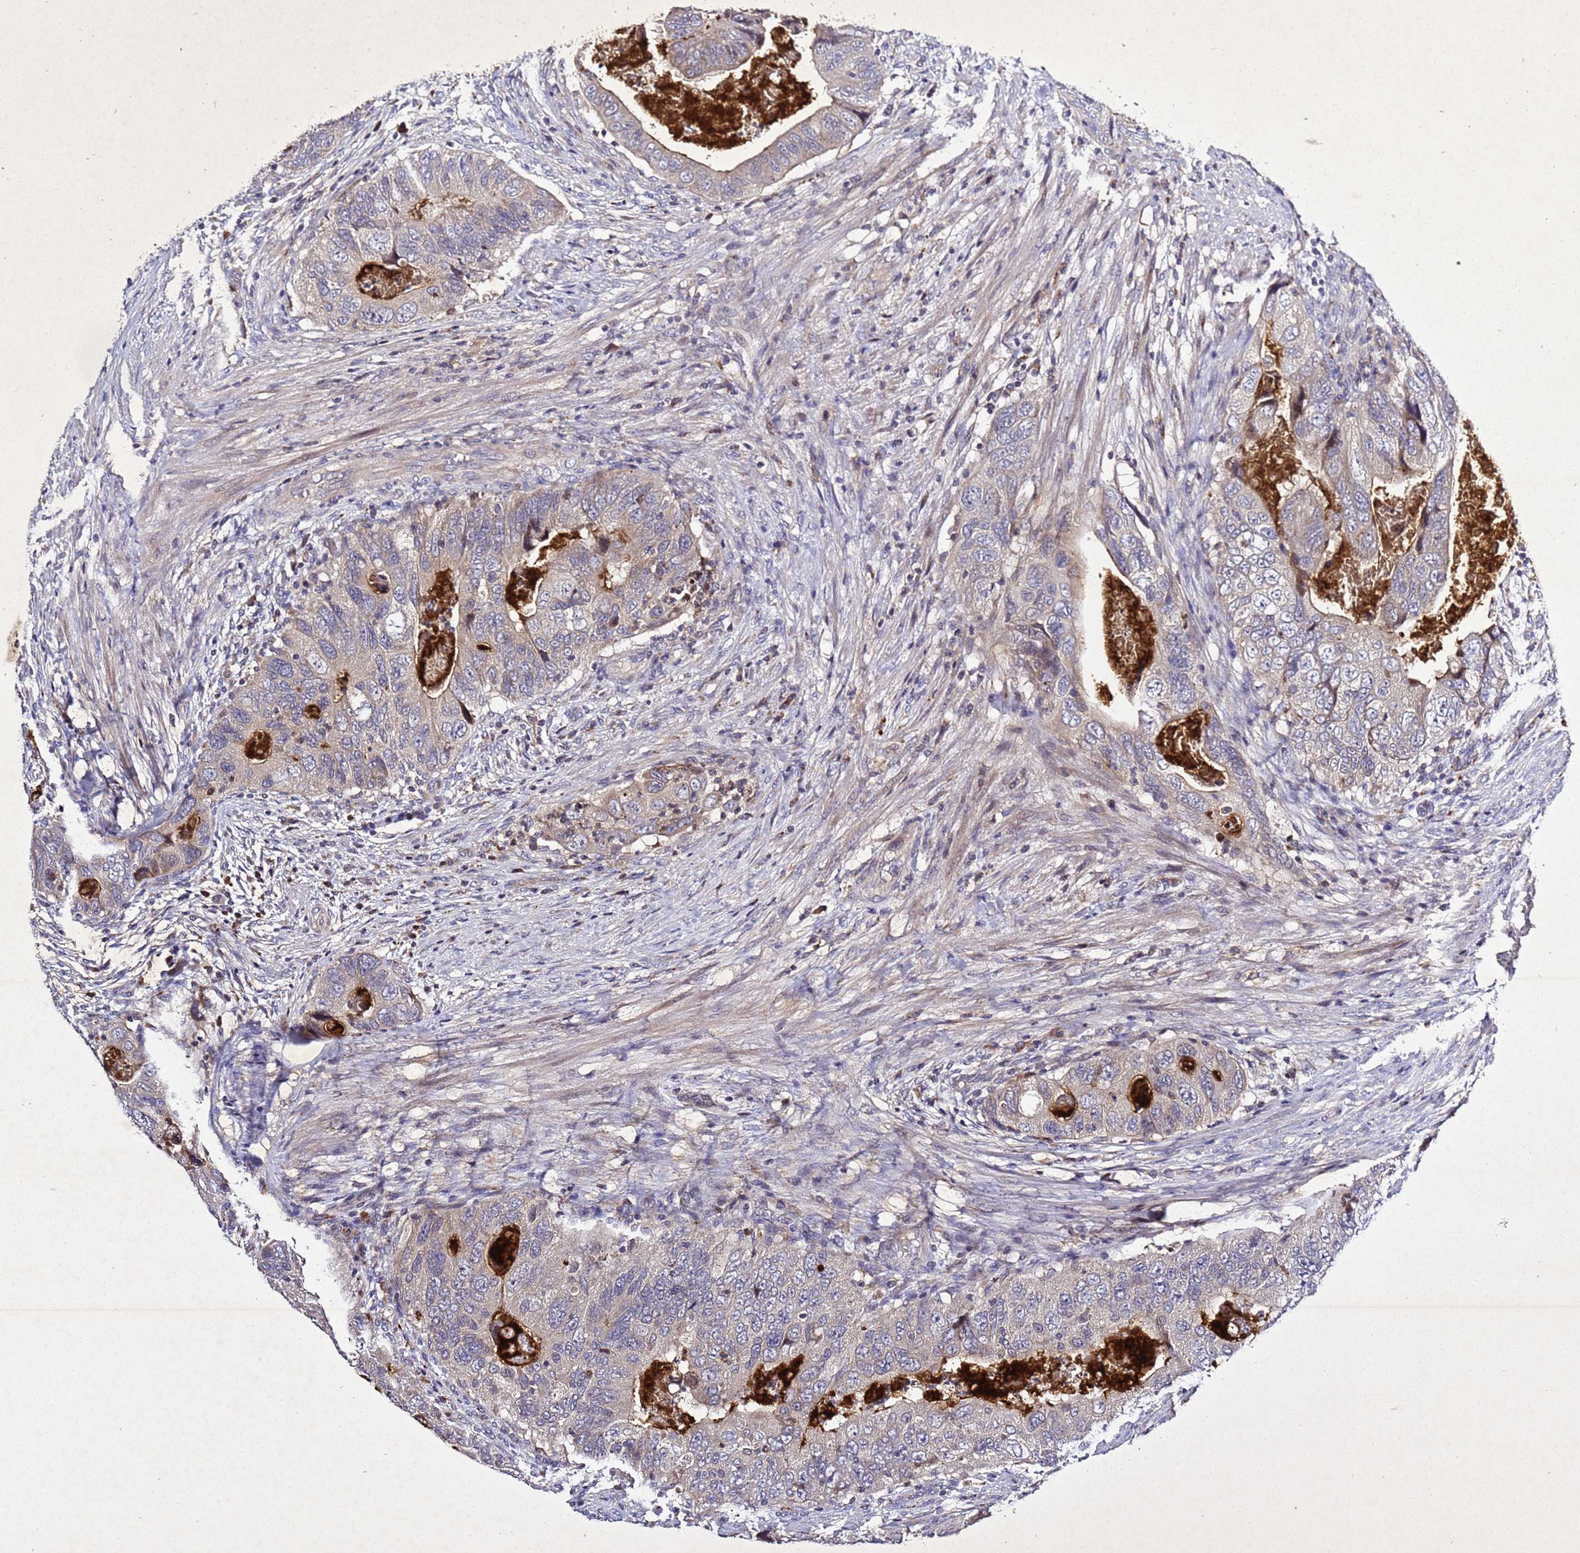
{"staining": {"intensity": "negative", "quantity": "none", "location": "none"}, "tissue": "colorectal cancer", "cell_type": "Tumor cells", "image_type": "cancer", "snomed": [{"axis": "morphology", "description": "Adenocarcinoma, NOS"}, {"axis": "topography", "description": "Rectum"}], "caption": "Tumor cells show no significant positivity in adenocarcinoma (colorectal).", "gene": "SV2B", "patient": {"sex": "male", "age": 63}}